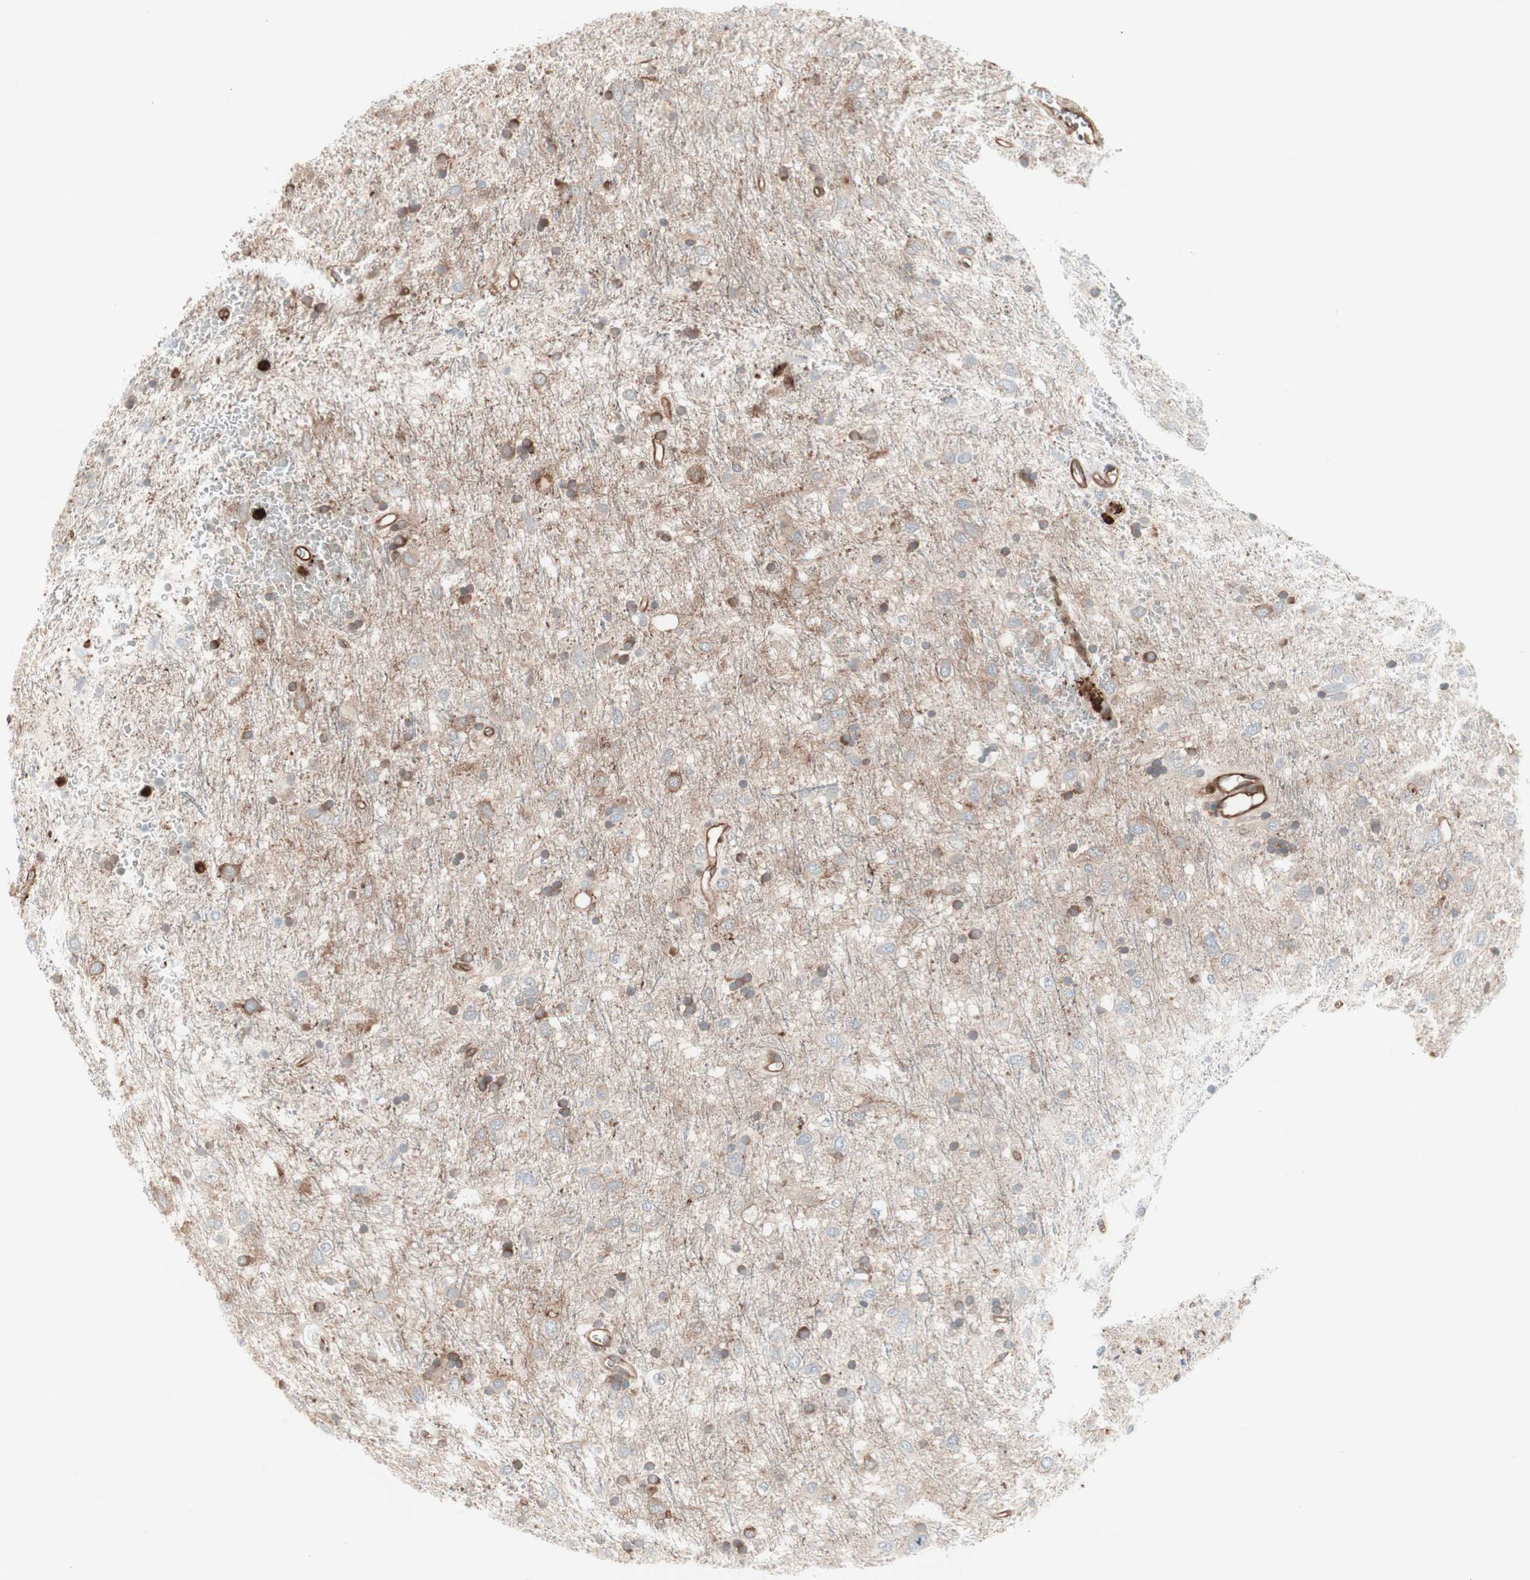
{"staining": {"intensity": "moderate", "quantity": "25%-75%", "location": "cytoplasmic/membranous"}, "tissue": "glioma", "cell_type": "Tumor cells", "image_type": "cancer", "snomed": [{"axis": "morphology", "description": "Glioma, malignant, Low grade"}, {"axis": "topography", "description": "Brain"}], "caption": "High-power microscopy captured an immunohistochemistry micrograph of malignant glioma (low-grade), revealing moderate cytoplasmic/membranous expression in approximately 25%-75% of tumor cells.", "gene": "TCP11L1", "patient": {"sex": "male", "age": 77}}